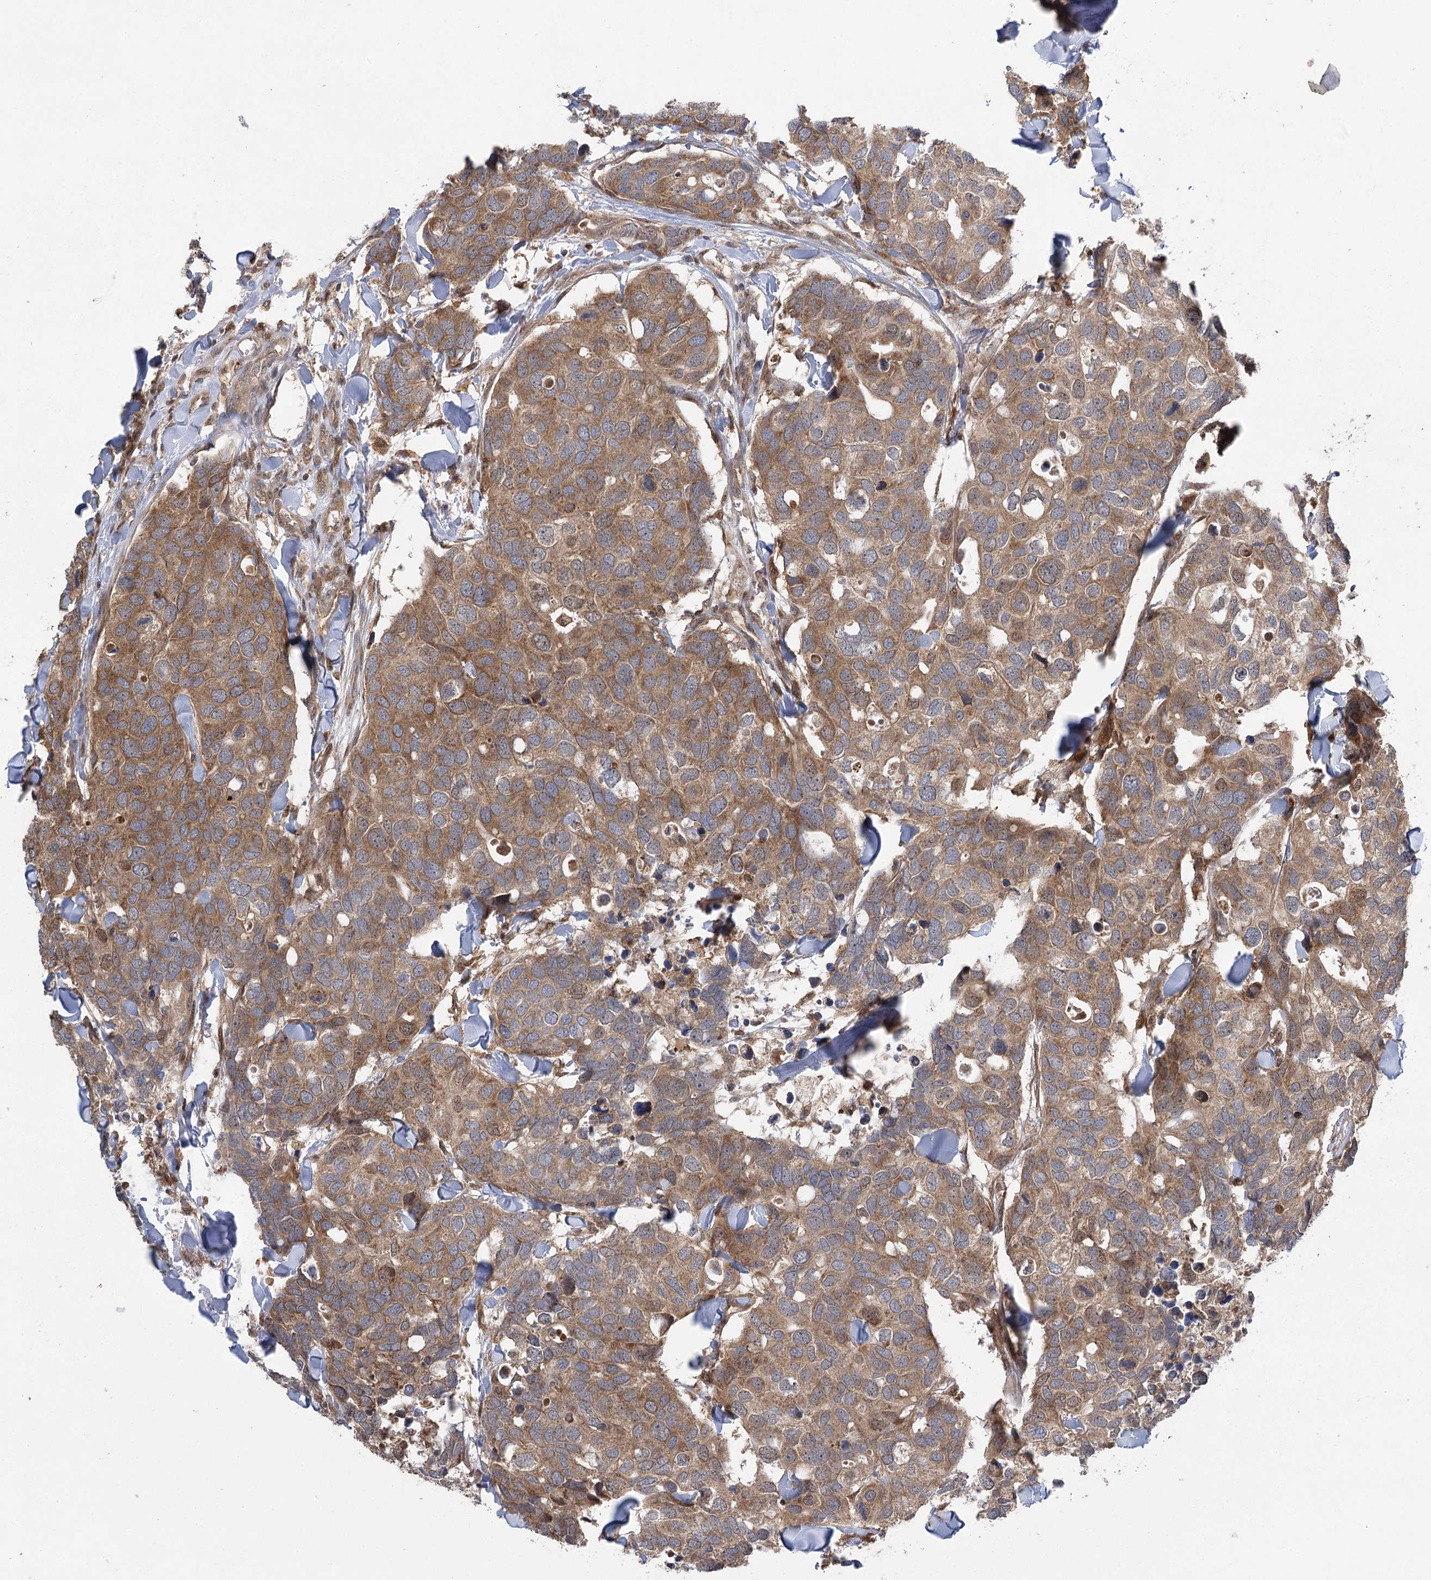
{"staining": {"intensity": "moderate", "quantity": ">75%", "location": "cytoplasmic/membranous"}, "tissue": "breast cancer", "cell_type": "Tumor cells", "image_type": "cancer", "snomed": [{"axis": "morphology", "description": "Duct carcinoma"}, {"axis": "topography", "description": "Breast"}], "caption": "Protein expression analysis of human intraductal carcinoma (breast) reveals moderate cytoplasmic/membranous expression in approximately >75% of tumor cells.", "gene": "C12orf4", "patient": {"sex": "female", "age": 83}}